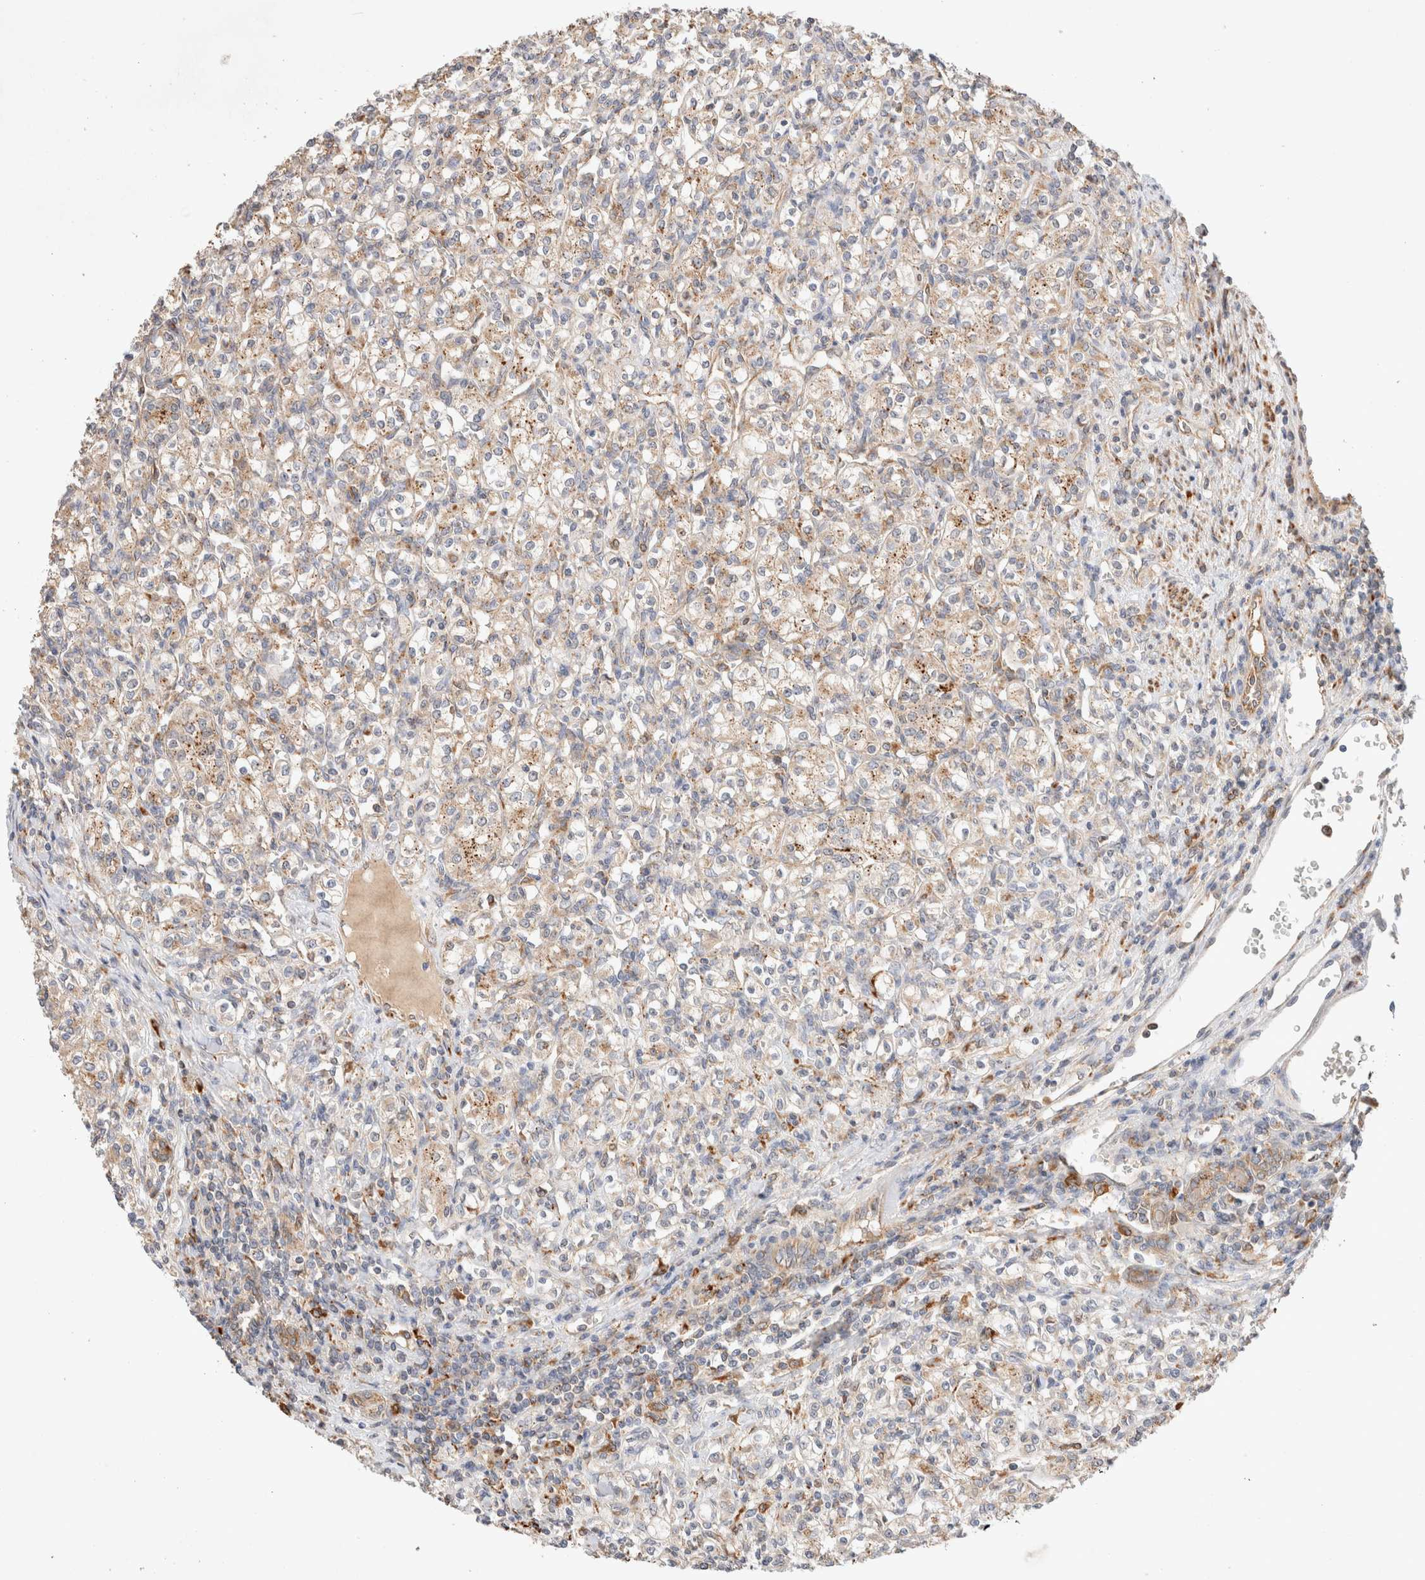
{"staining": {"intensity": "weak", "quantity": ">75%", "location": "cytoplasmic/membranous"}, "tissue": "renal cancer", "cell_type": "Tumor cells", "image_type": "cancer", "snomed": [{"axis": "morphology", "description": "Adenocarcinoma, NOS"}, {"axis": "topography", "description": "Kidney"}], "caption": "Renal cancer (adenocarcinoma) stained with a protein marker reveals weak staining in tumor cells.", "gene": "RABEPK", "patient": {"sex": "male", "age": 77}}